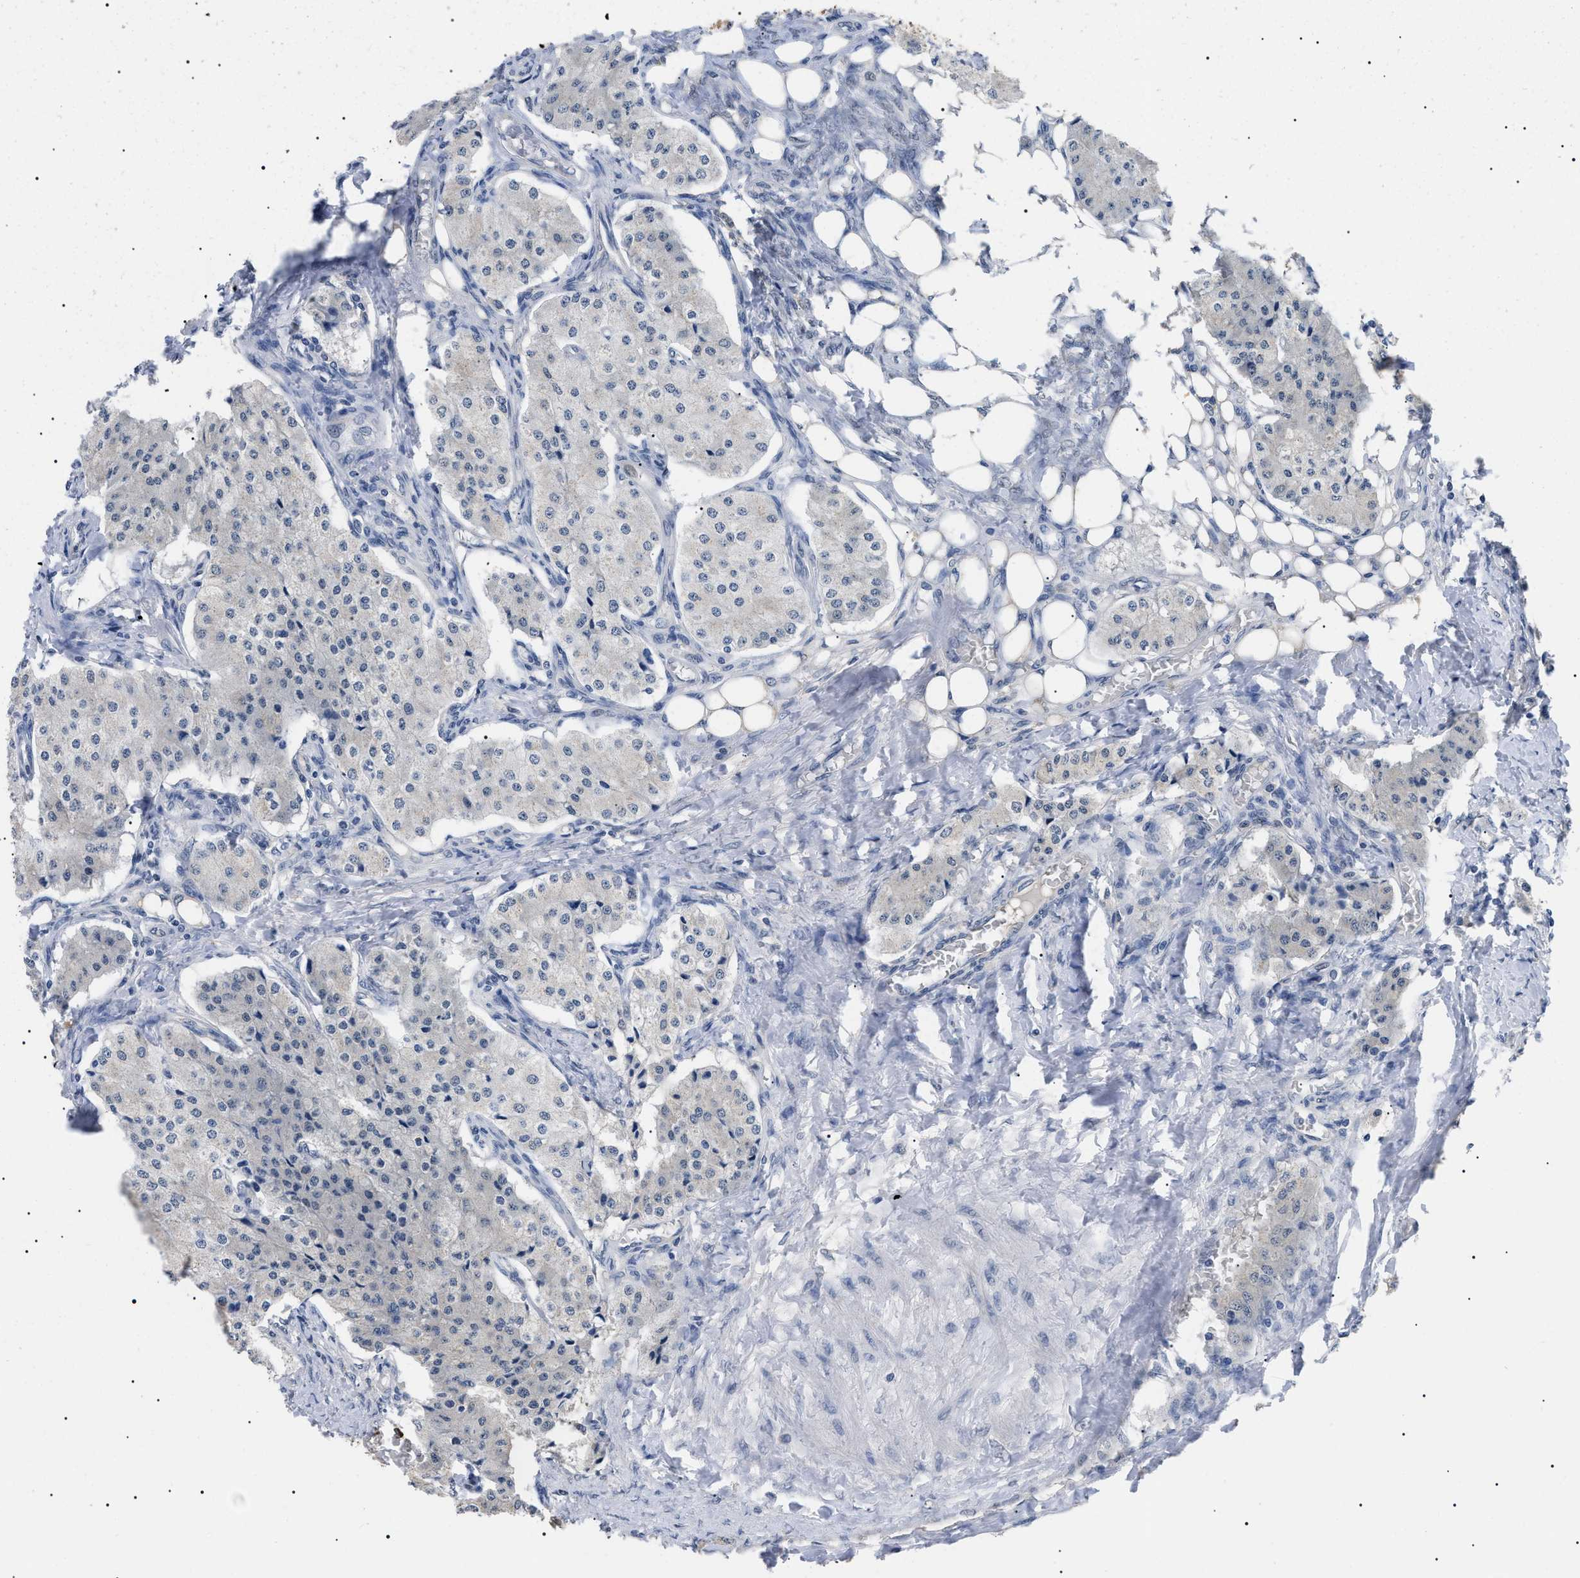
{"staining": {"intensity": "negative", "quantity": "none", "location": "none"}, "tissue": "carcinoid", "cell_type": "Tumor cells", "image_type": "cancer", "snomed": [{"axis": "morphology", "description": "Carcinoid, malignant, NOS"}, {"axis": "topography", "description": "Colon"}], "caption": "Immunohistochemistry (IHC) histopathology image of neoplastic tissue: human malignant carcinoid stained with DAB (3,3'-diaminobenzidine) reveals no significant protein staining in tumor cells.", "gene": "PRRT2", "patient": {"sex": "female", "age": 52}}